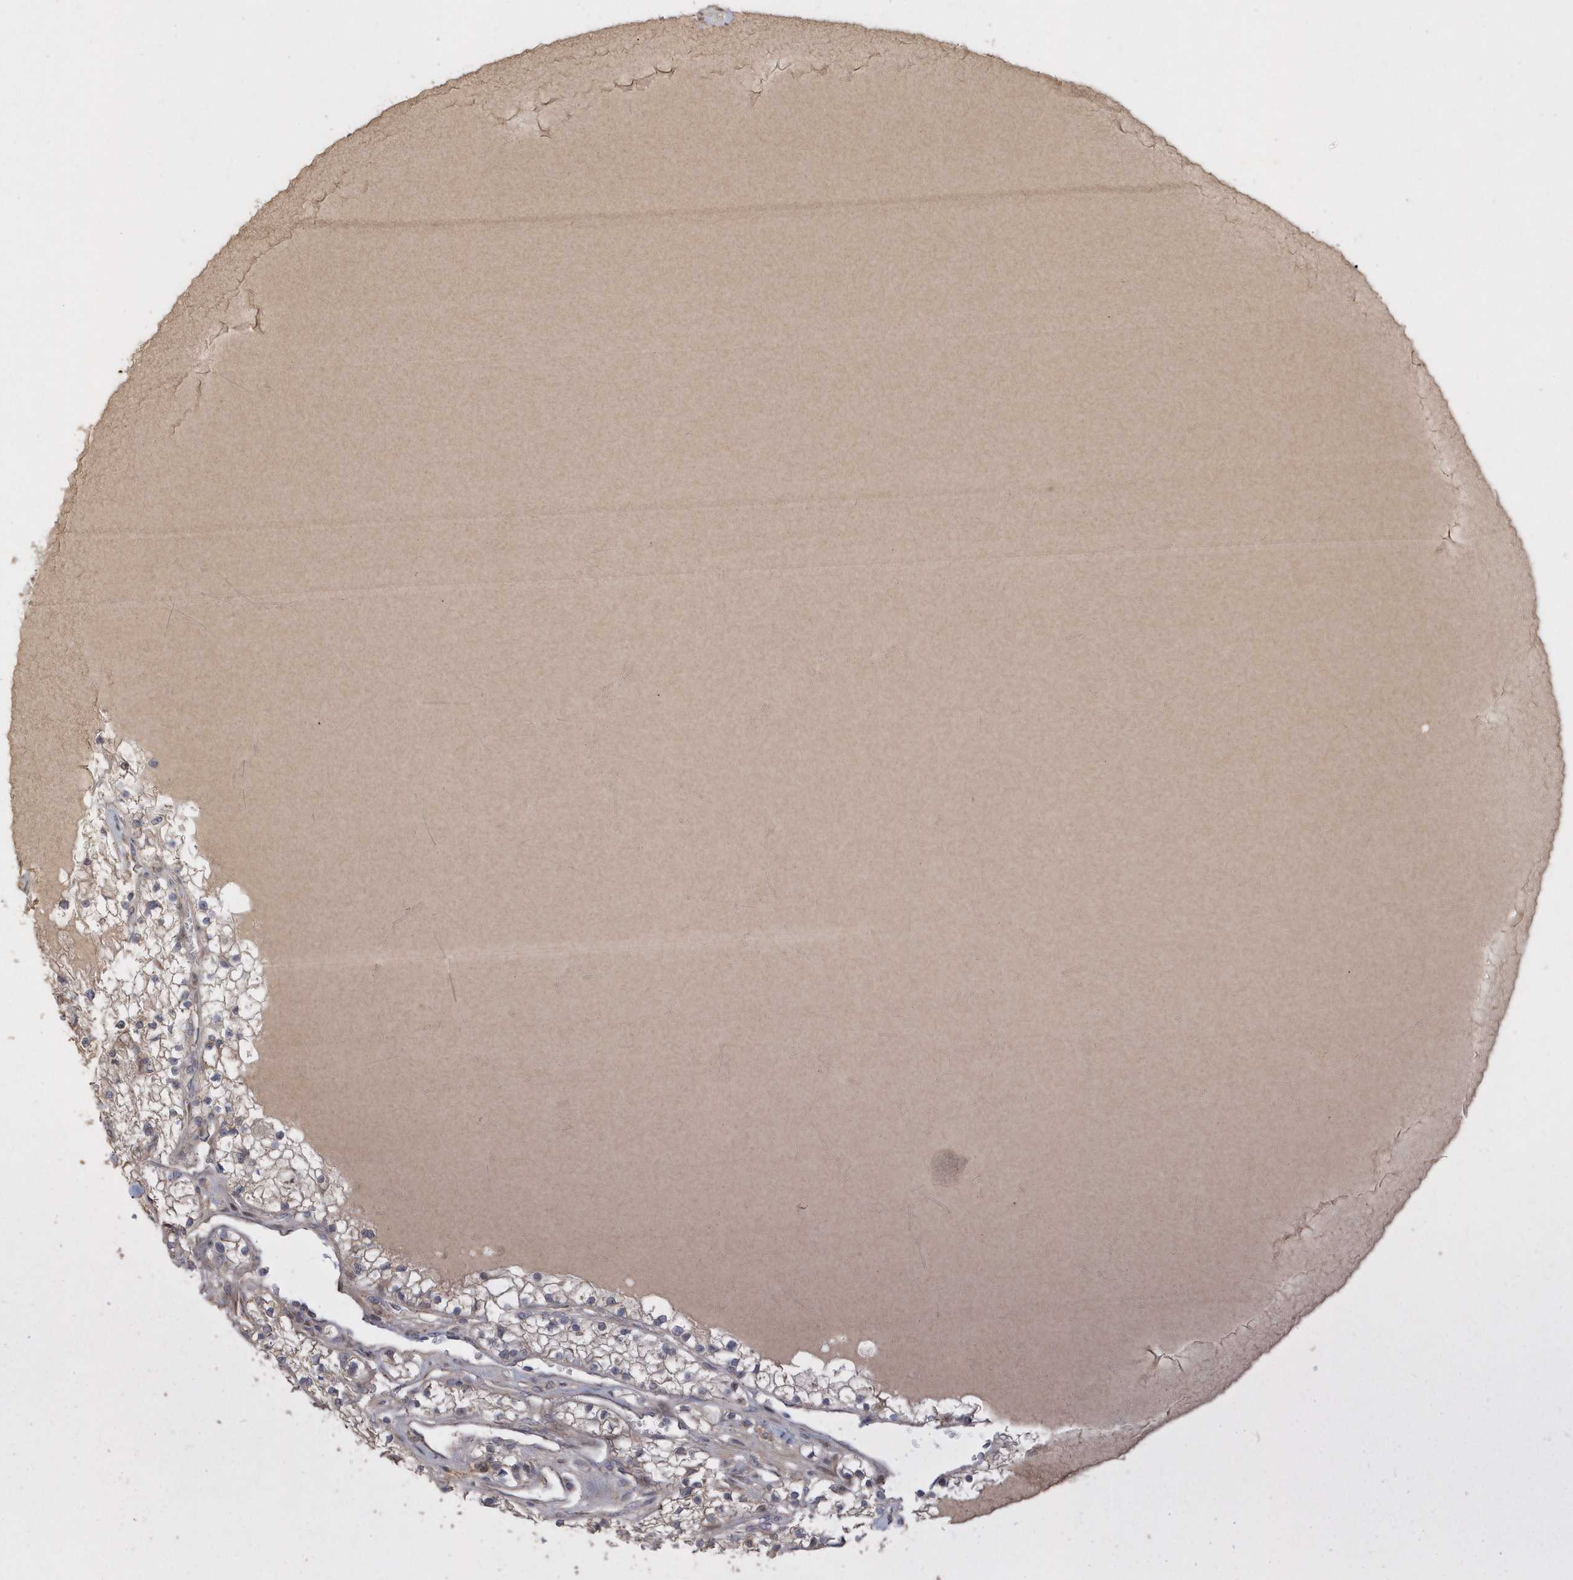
{"staining": {"intensity": "negative", "quantity": "none", "location": "none"}, "tissue": "renal cancer", "cell_type": "Tumor cells", "image_type": "cancer", "snomed": [{"axis": "morphology", "description": "Adenocarcinoma, NOS"}, {"axis": "topography", "description": "Kidney"}], "caption": "DAB (3,3'-diaminobenzidine) immunohistochemical staining of human adenocarcinoma (renal) shows no significant staining in tumor cells.", "gene": "TRAIP", "patient": {"sex": "male", "age": 80}}